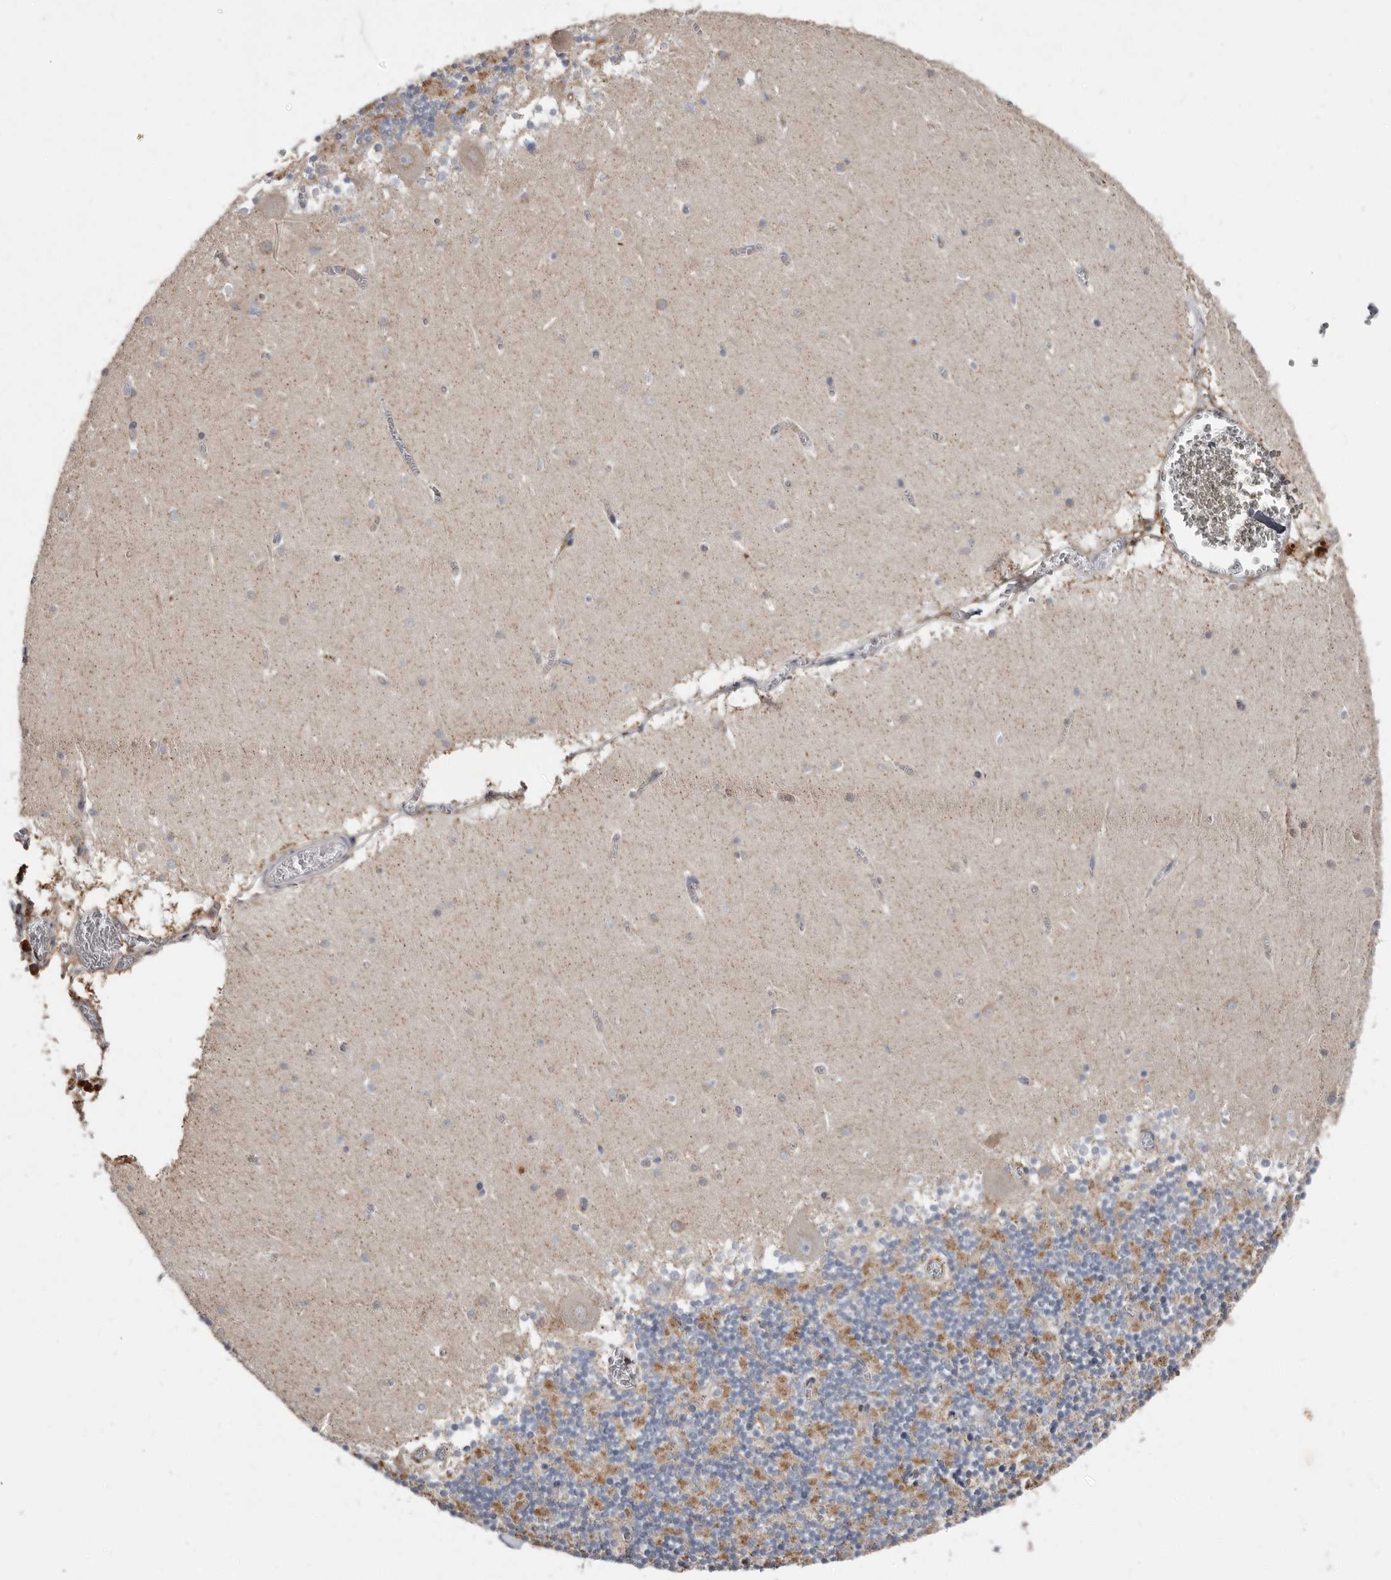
{"staining": {"intensity": "moderate", "quantity": ">75%", "location": "cytoplasmic/membranous"}, "tissue": "cerebellum", "cell_type": "Cells in granular layer", "image_type": "normal", "snomed": [{"axis": "morphology", "description": "Normal tissue, NOS"}, {"axis": "topography", "description": "Cerebellum"}], "caption": "Protein staining exhibits moderate cytoplasmic/membranous expression in about >75% of cells in granular layer in unremarkable cerebellum. The protein of interest is shown in brown color, while the nuclei are stained blue.", "gene": "KIF26B", "patient": {"sex": "female", "age": 28}}